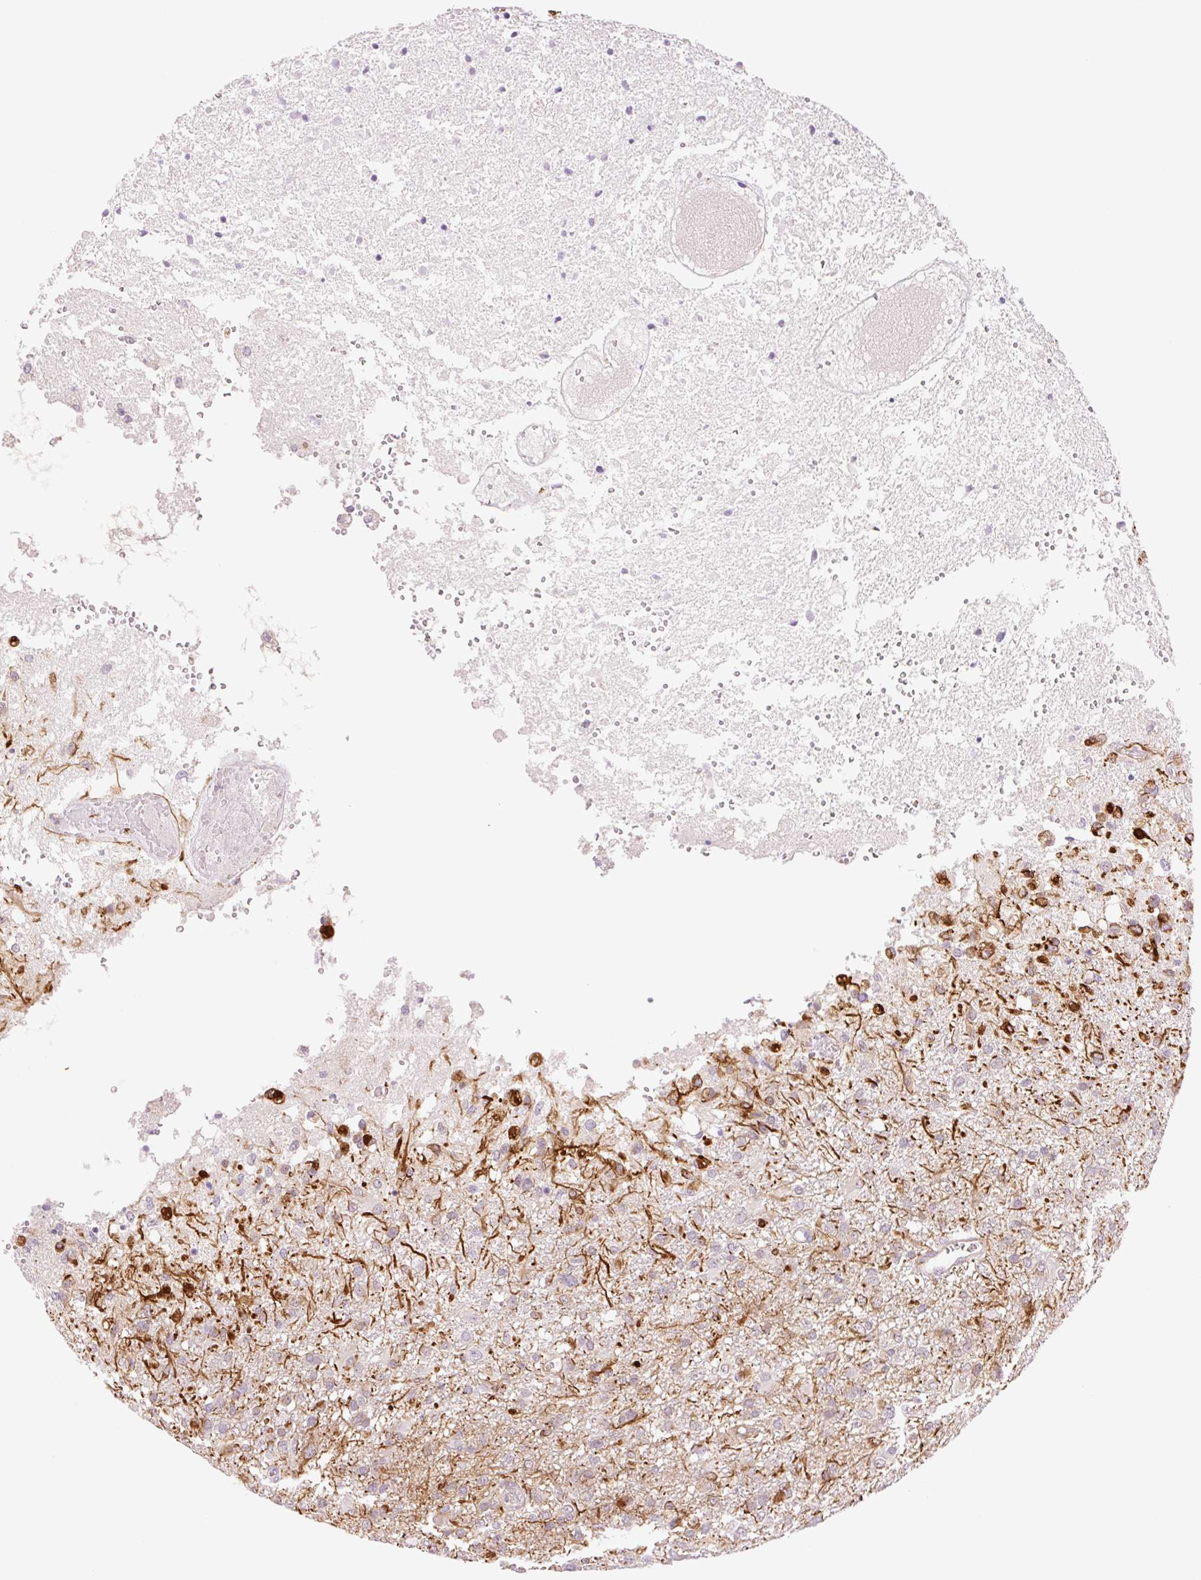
{"staining": {"intensity": "negative", "quantity": "none", "location": "none"}, "tissue": "glioma", "cell_type": "Tumor cells", "image_type": "cancer", "snomed": [{"axis": "morphology", "description": "Glioma, malignant, High grade"}, {"axis": "topography", "description": "Brain"}], "caption": "Immunohistochemical staining of glioma exhibits no significant expression in tumor cells.", "gene": "ZFYVE21", "patient": {"sex": "female", "age": 74}}